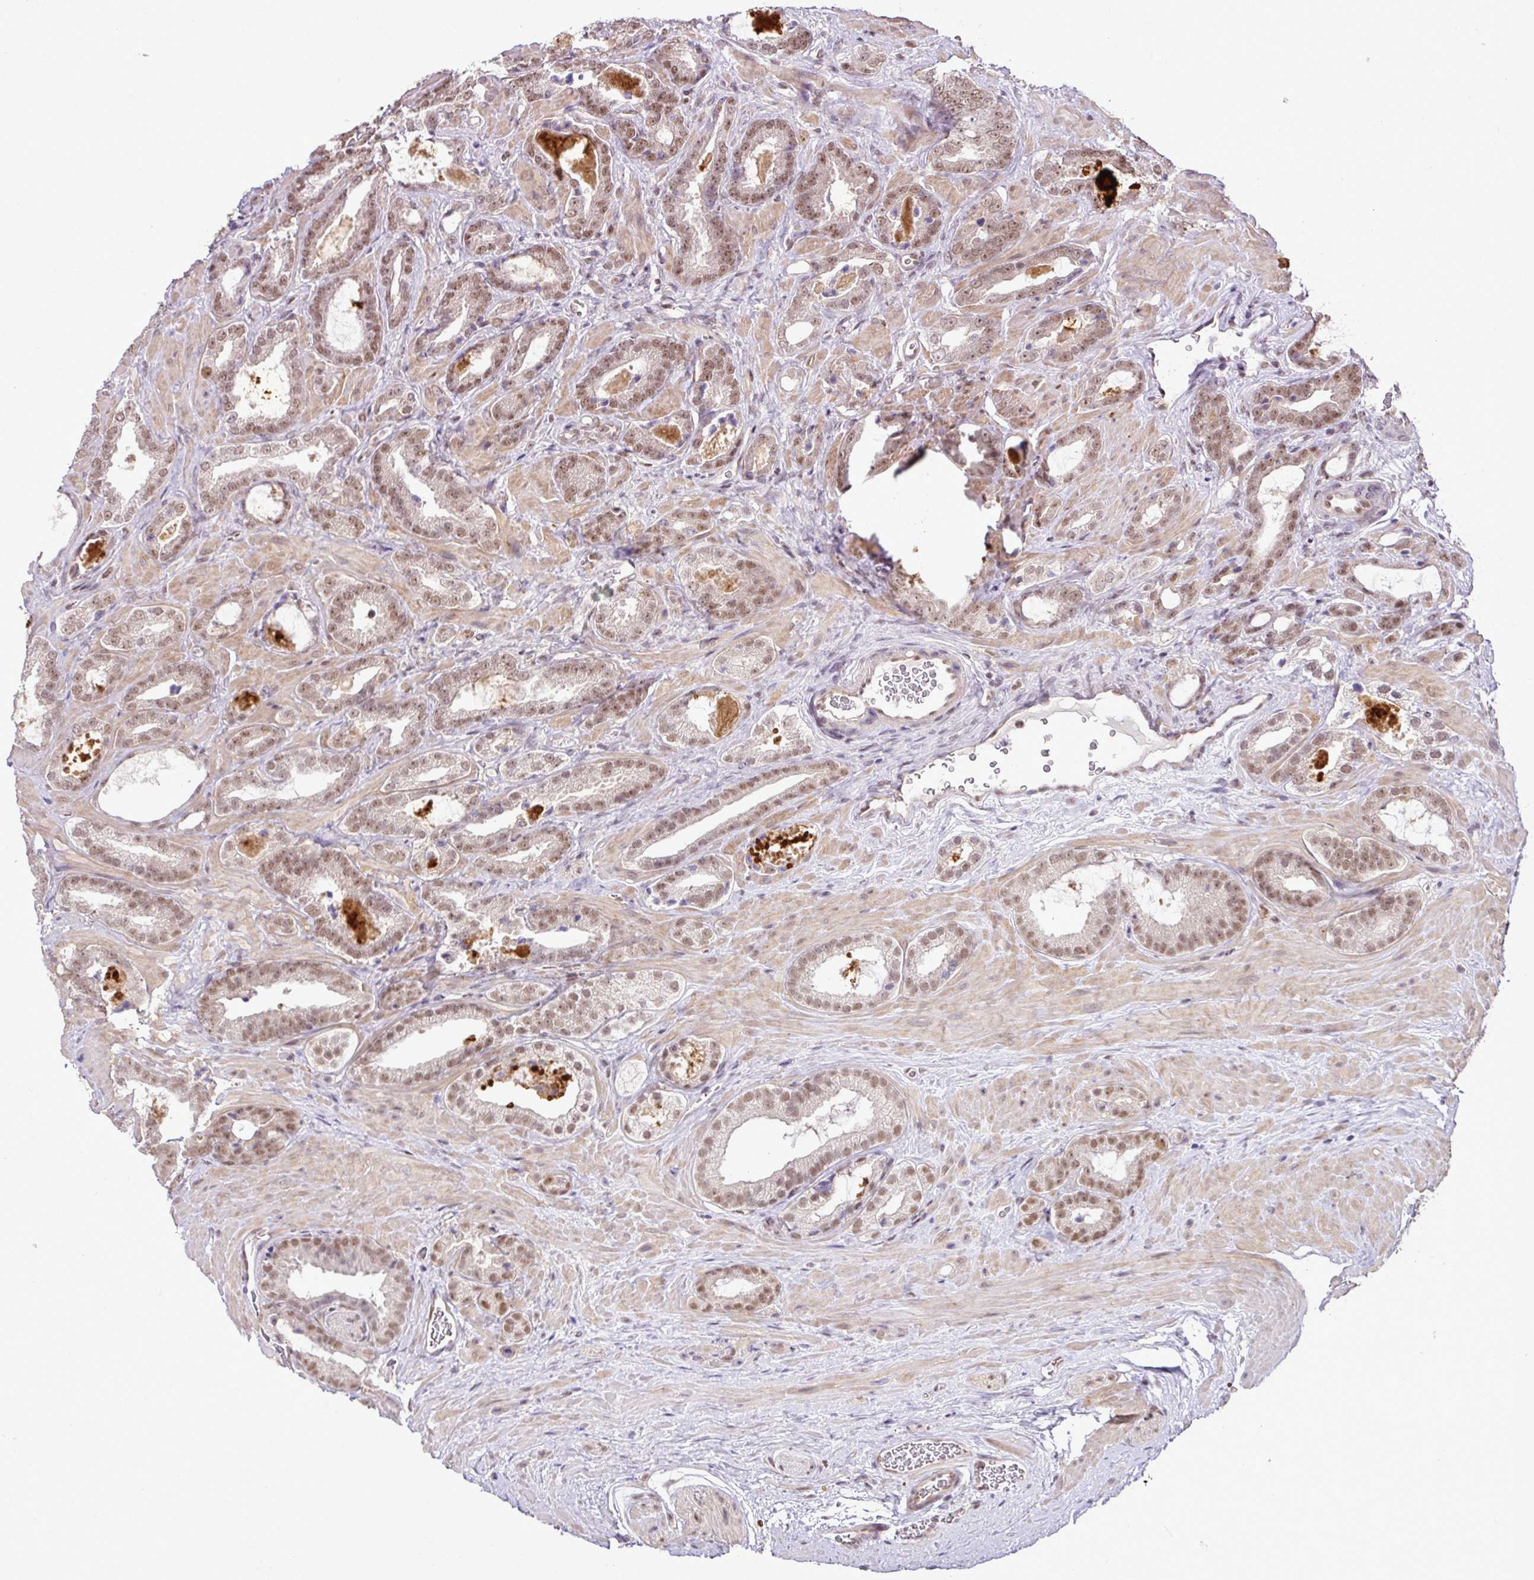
{"staining": {"intensity": "moderate", "quantity": ">75%", "location": "nuclear"}, "tissue": "prostate cancer", "cell_type": "Tumor cells", "image_type": "cancer", "snomed": [{"axis": "morphology", "description": "Adenocarcinoma, Low grade"}, {"axis": "topography", "description": "Prostate"}], "caption": "The micrograph demonstrates a brown stain indicating the presence of a protein in the nuclear of tumor cells in low-grade adenocarcinoma (prostate).", "gene": "PGAP4", "patient": {"sex": "male", "age": 62}}